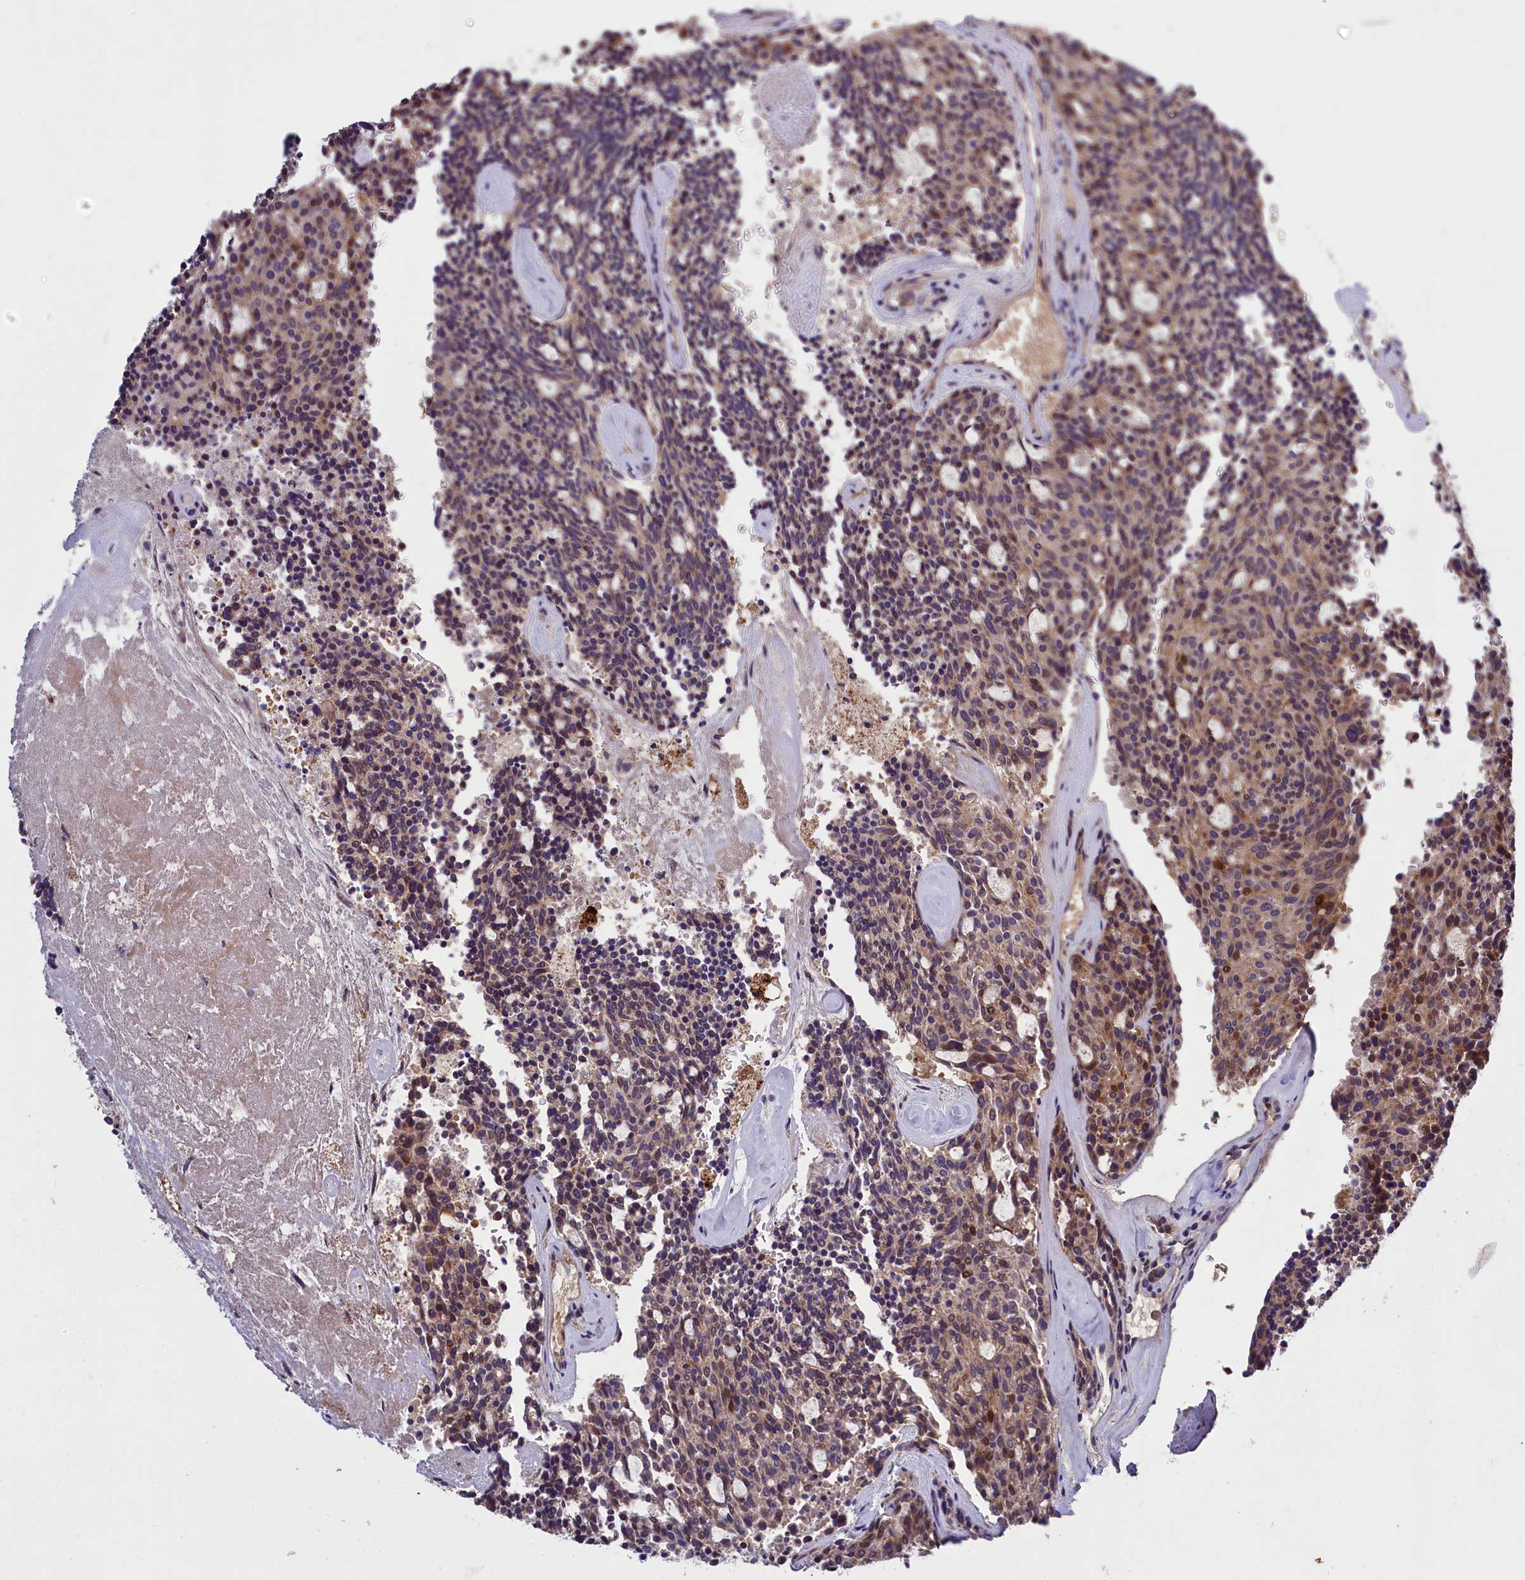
{"staining": {"intensity": "strong", "quantity": "25%-75%", "location": "cytoplasmic/membranous"}, "tissue": "carcinoid", "cell_type": "Tumor cells", "image_type": "cancer", "snomed": [{"axis": "morphology", "description": "Carcinoid, malignant, NOS"}, {"axis": "topography", "description": "Pancreas"}], "caption": "A high amount of strong cytoplasmic/membranous expression is present in approximately 25%-75% of tumor cells in malignant carcinoid tissue. The staining was performed using DAB to visualize the protein expression in brown, while the nuclei were stained in blue with hematoxylin (Magnification: 20x).", "gene": "NAIP", "patient": {"sex": "female", "age": 54}}